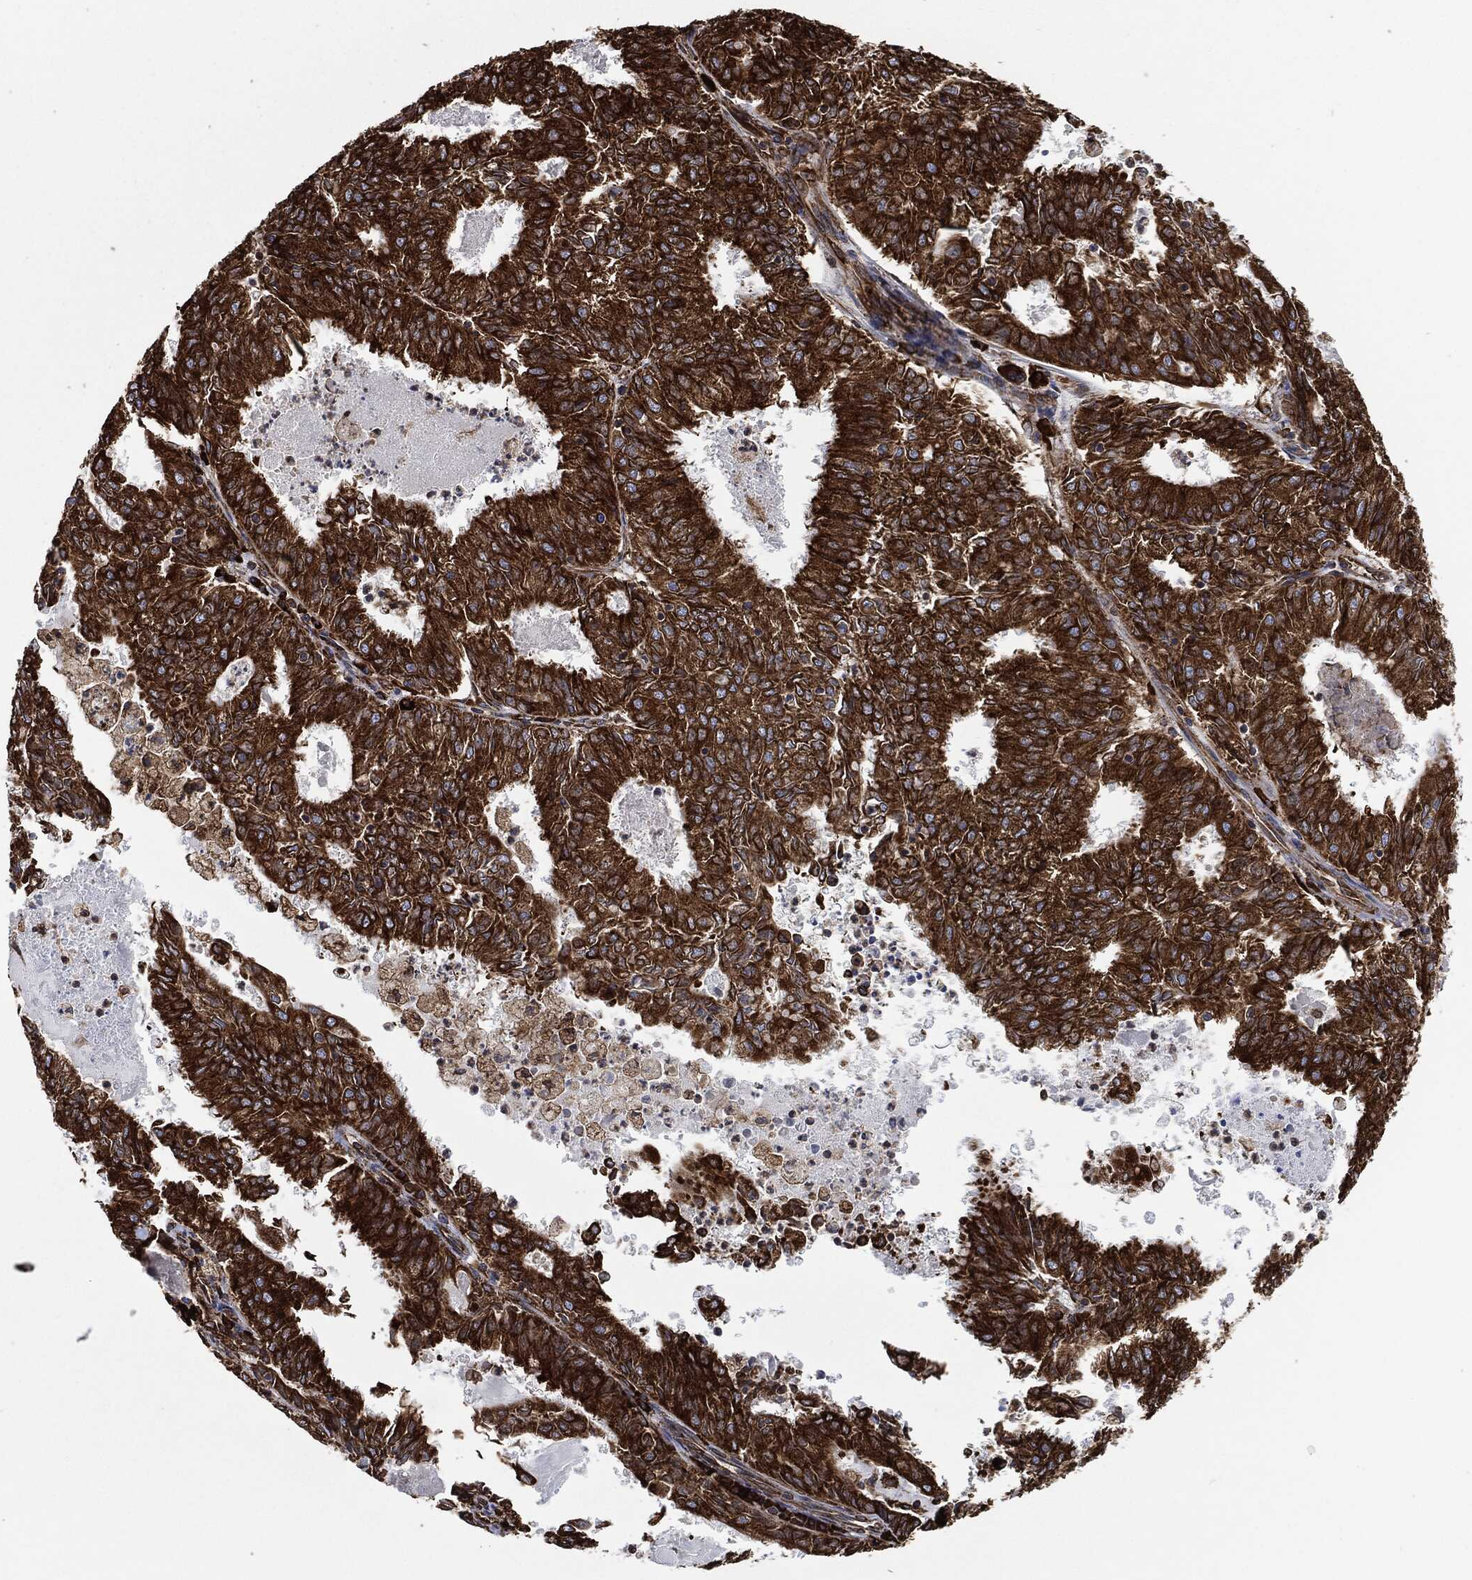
{"staining": {"intensity": "strong", "quantity": ">75%", "location": "cytoplasmic/membranous"}, "tissue": "endometrial cancer", "cell_type": "Tumor cells", "image_type": "cancer", "snomed": [{"axis": "morphology", "description": "Adenocarcinoma, NOS"}, {"axis": "topography", "description": "Endometrium"}], "caption": "Immunohistochemistry (IHC) histopathology image of neoplastic tissue: human endometrial cancer (adenocarcinoma) stained using IHC shows high levels of strong protein expression localized specifically in the cytoplasmic/membranous of tumor cells, appearing as a cytoplasmic/membranous brown color.", "gene": "AMFR", "patient": {"sex": "female", "age": 57}}